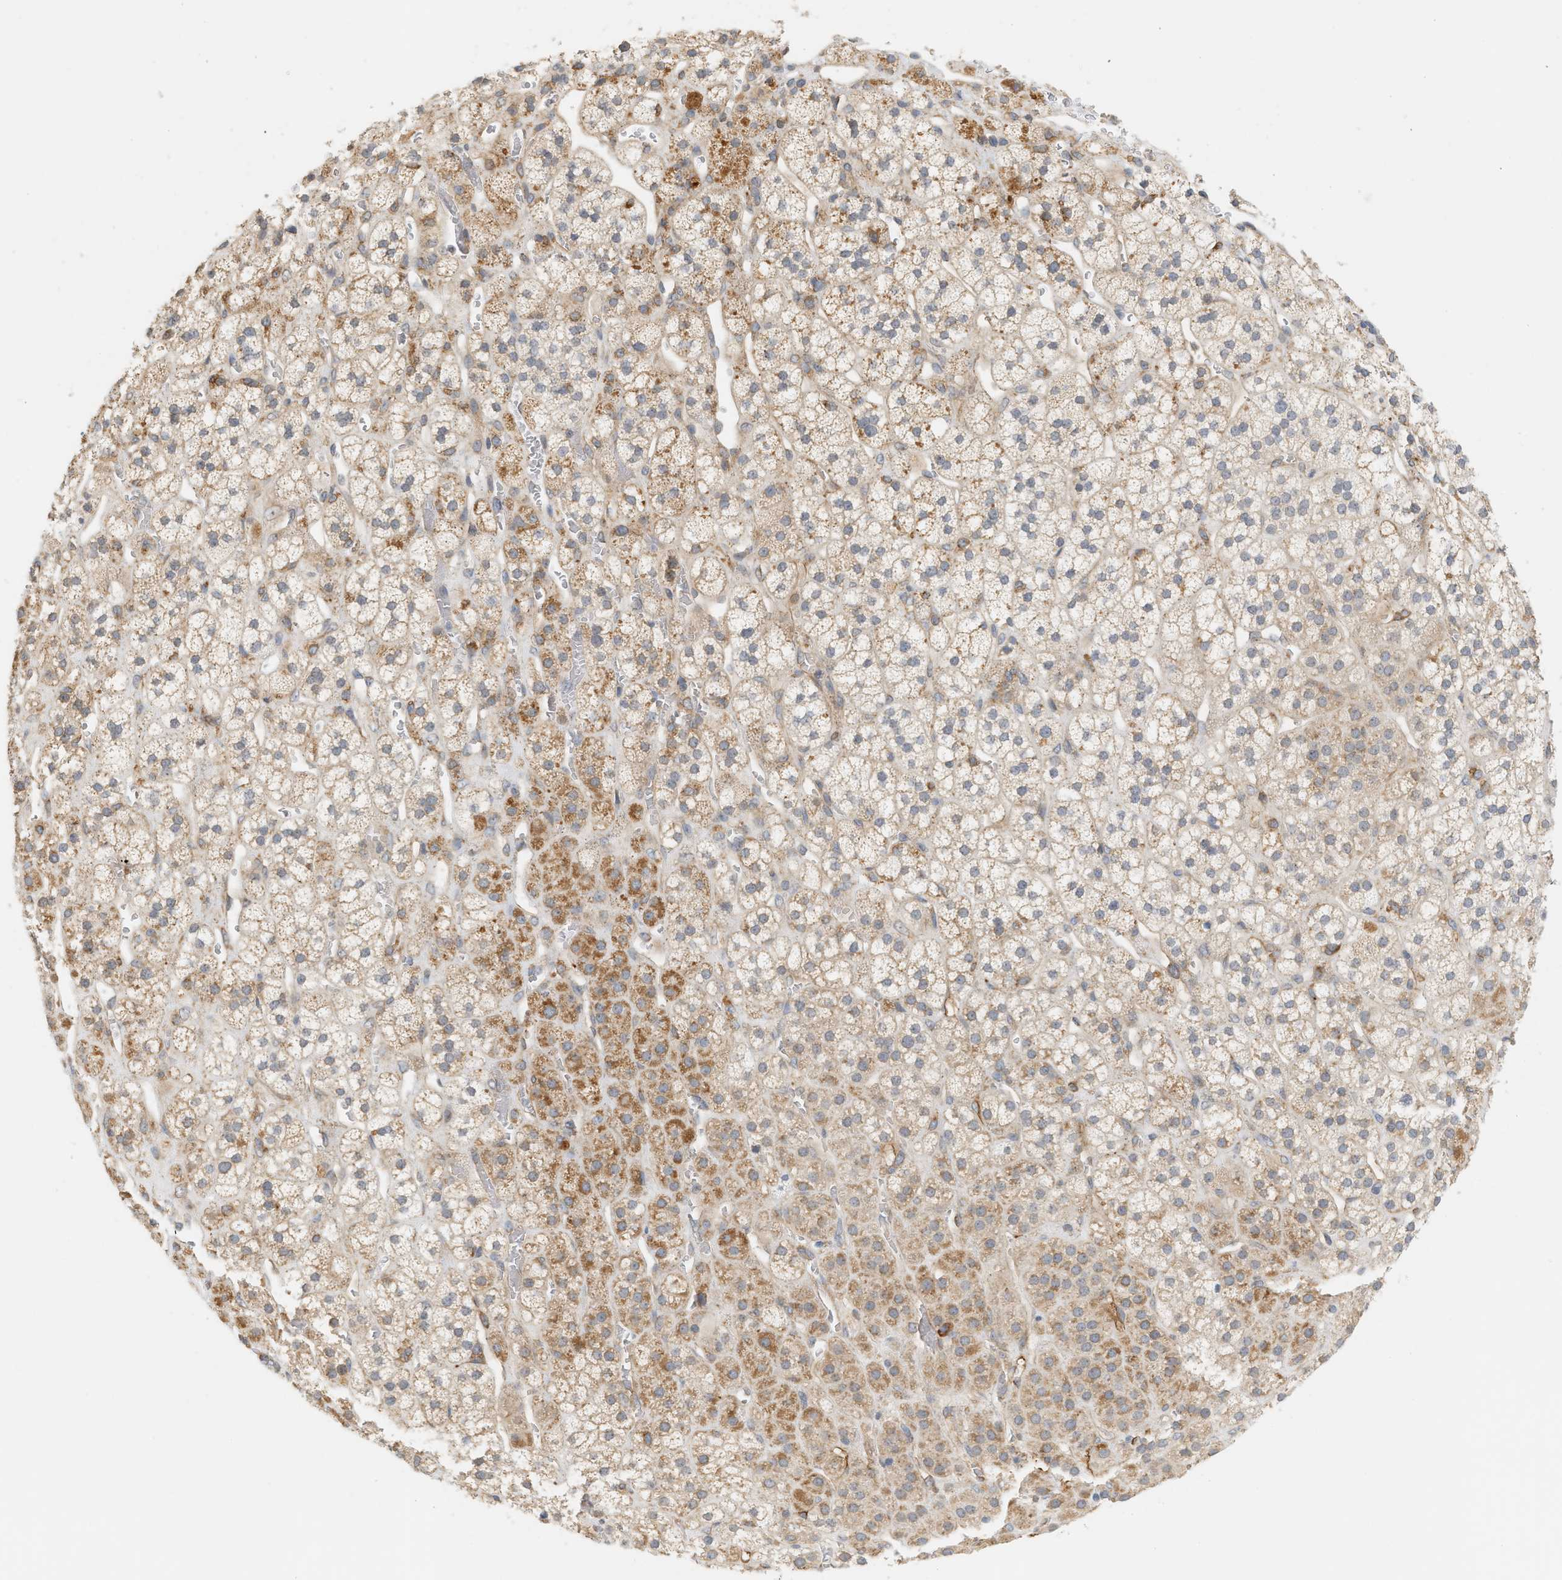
{"staining": {"intensity": "moderate", "quantity": ">75%", "location": "cytoplasmic/membranous"}, "tissue": "adrenal gland", "cell_type": "Glandular cells", "image_type": "normal", "snomed": [{"axis": "morphology", "description": "Normal tissue, NOS"}, {"axis": "topography", "description": "Adrenal gland"}], "caption": "A histopathology image showing moderate cytoplasmic/membranous positivity in about >75% of glandular cells in benign adrenal gland, as visualized by brown immunohistochemical staining.", "gene": "SVOP", "patient": {"sex": "male", "age": 56}}